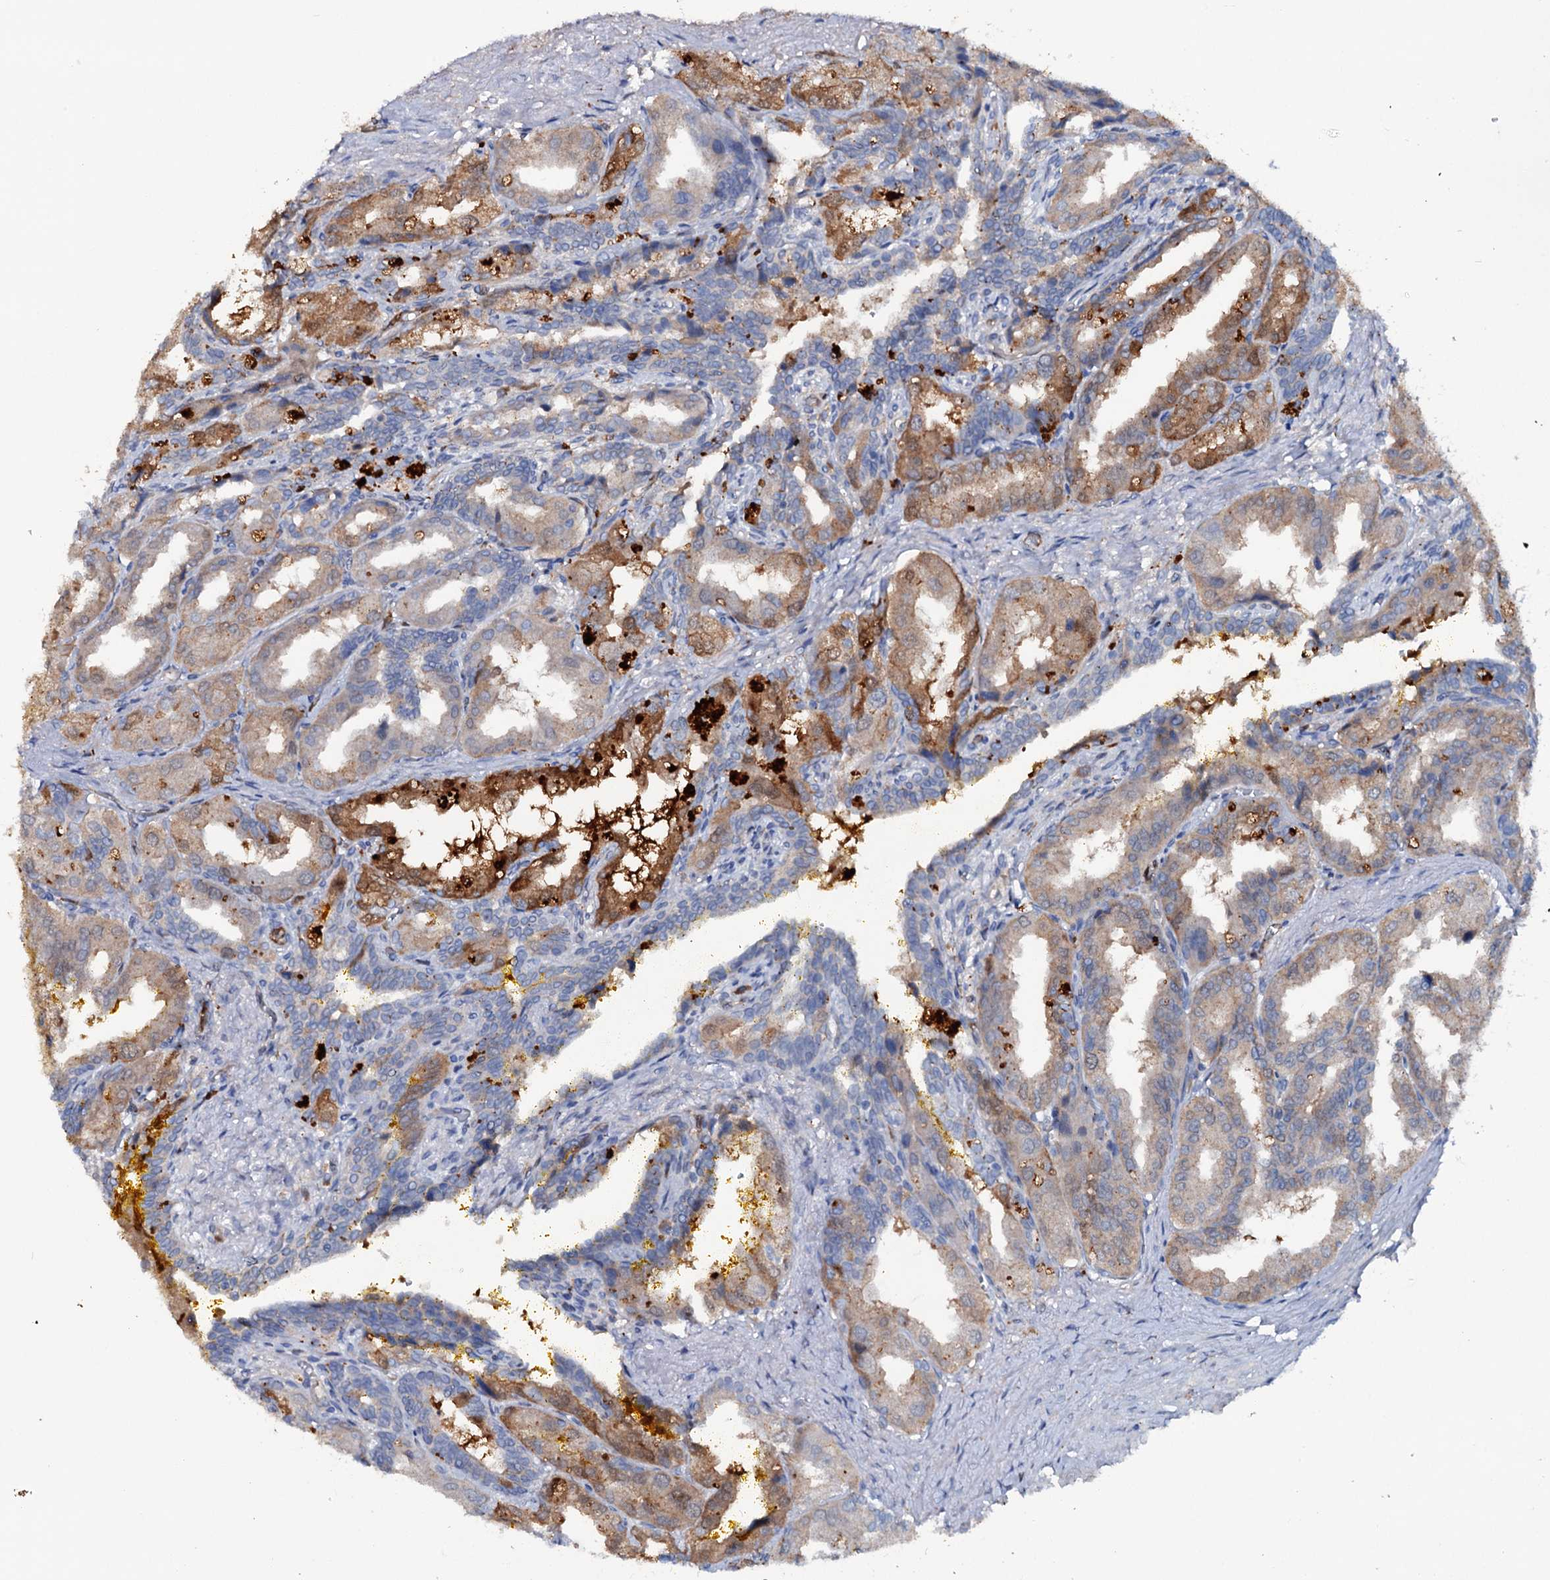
{"staining": {"intensity": "moderate", "quantity": "25%-75%", "location": "cytoplasmic/membranous"}, "tissue": "seminal vesicle", "cell_type": "Glandular cells", "image_type": "normal", "snomed": [{"axis": "morphology", "description": "Normal tissue, NOS"}, {"axis": "topography", "description": "Seminal veicle"}], "caption": "Immunohistochemistry (IHC) (DAB (3,3'-diaminobenzidine)) staining of normal seminal vesicle displays moderate cytoplasmic/membranous protein expression in approximately 25%-75% of glandular cells. The protein of interest is shown in brown color, while the nuclei are stained blue.", "gene": "IL17RD", "patient": {"sex": "male", "age": 63}}